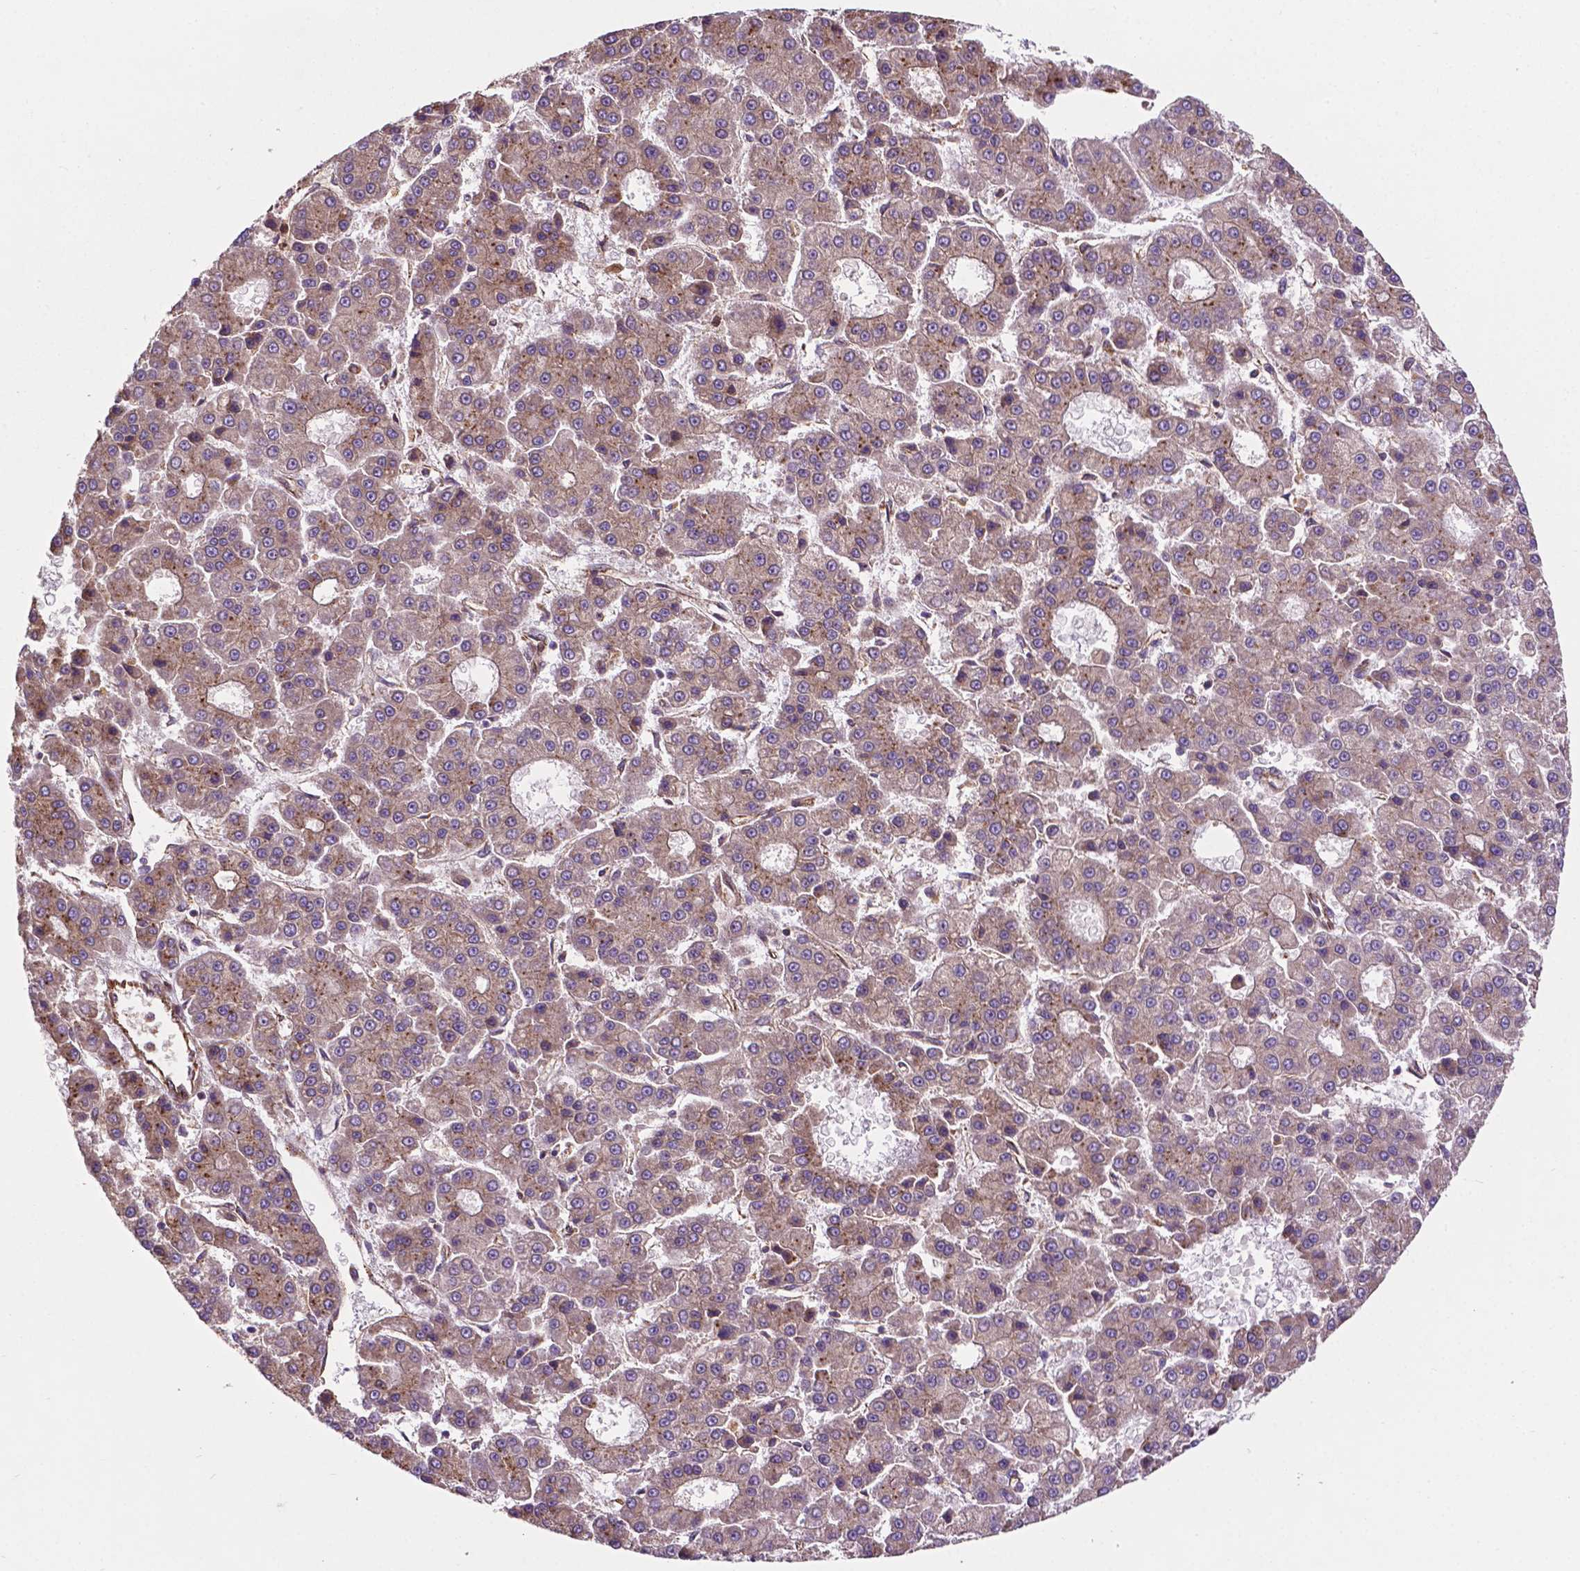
{"staining": {"intensity": "weak", "quantity": "<25%", "location": "cytoplasmic/membranous"}, "tissue": "liver cancer", "cell_type": "Tumor cells", "image_type": "cancer", "snomed": [{"axis": "morphology", "description": "Carcinoma, Hepatocellular, NOS"}, {"axis": "topography", "description": "Liver"}], "caption": "An image of hepatocellular carcinoma (liver) stained for a protein exhibits no brown staining in tumor cells.", "gene": "CCDC71L", "patient": {"sex": "male", "age": 70}}